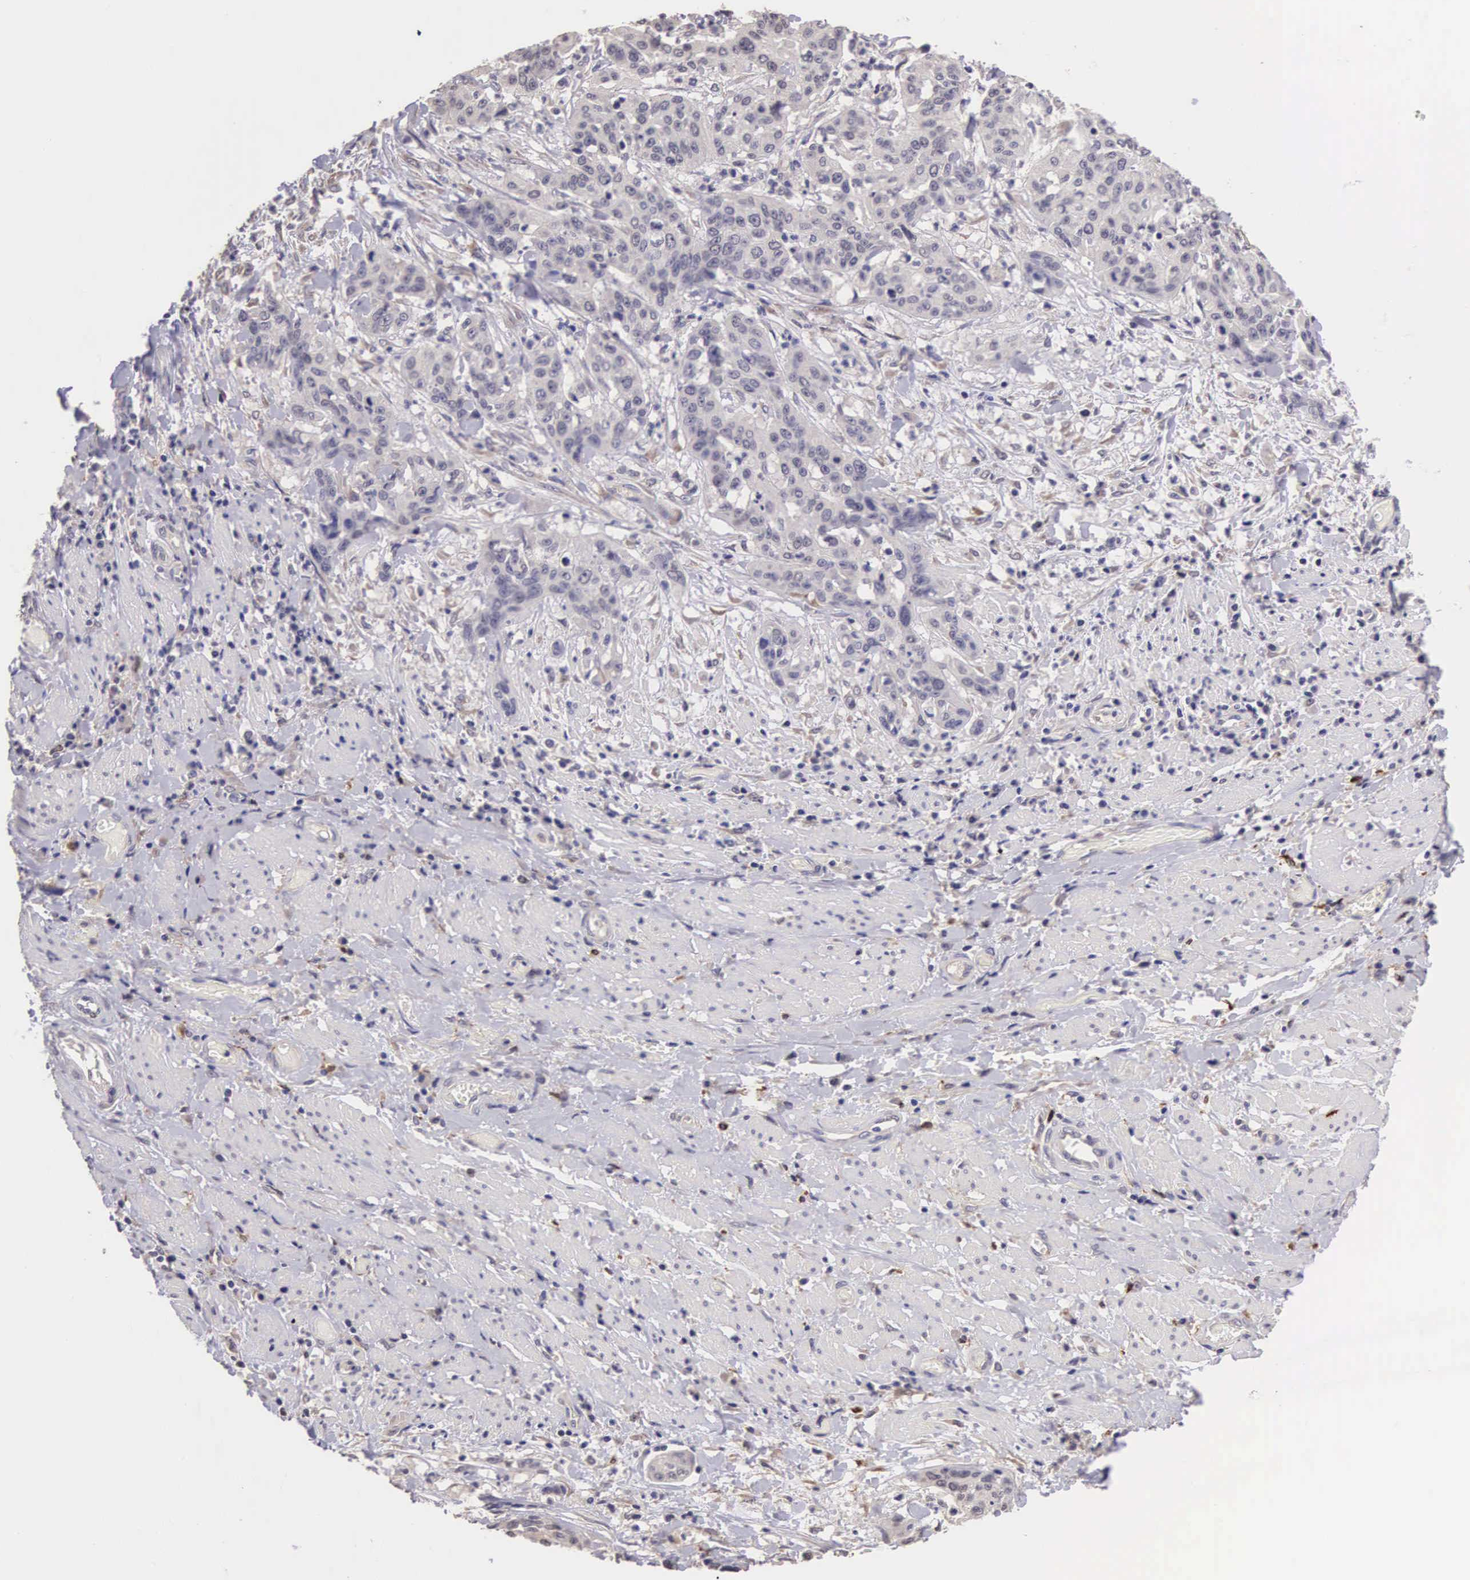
{"staining": {"intensity": "negative", "quantity": "none", "location": "none"}, "tissue": "cervical cancer", "cell_type": "Tumor cells", "image_type": "cancer", "snomed": [{"axis": "morphology", "description": "Squamous cell carcinoma, NOS"}, {"axis": "topography", "description": "Cervix"}], "caption": "Cervical cancer (squamous cell carcinoma) was stained to show a protein in brown. There is no significant staining in tumor cells. Nuclei are stained in blue.", "gene": "CDC45", "patient": {"sex": "female", "age": 41}}